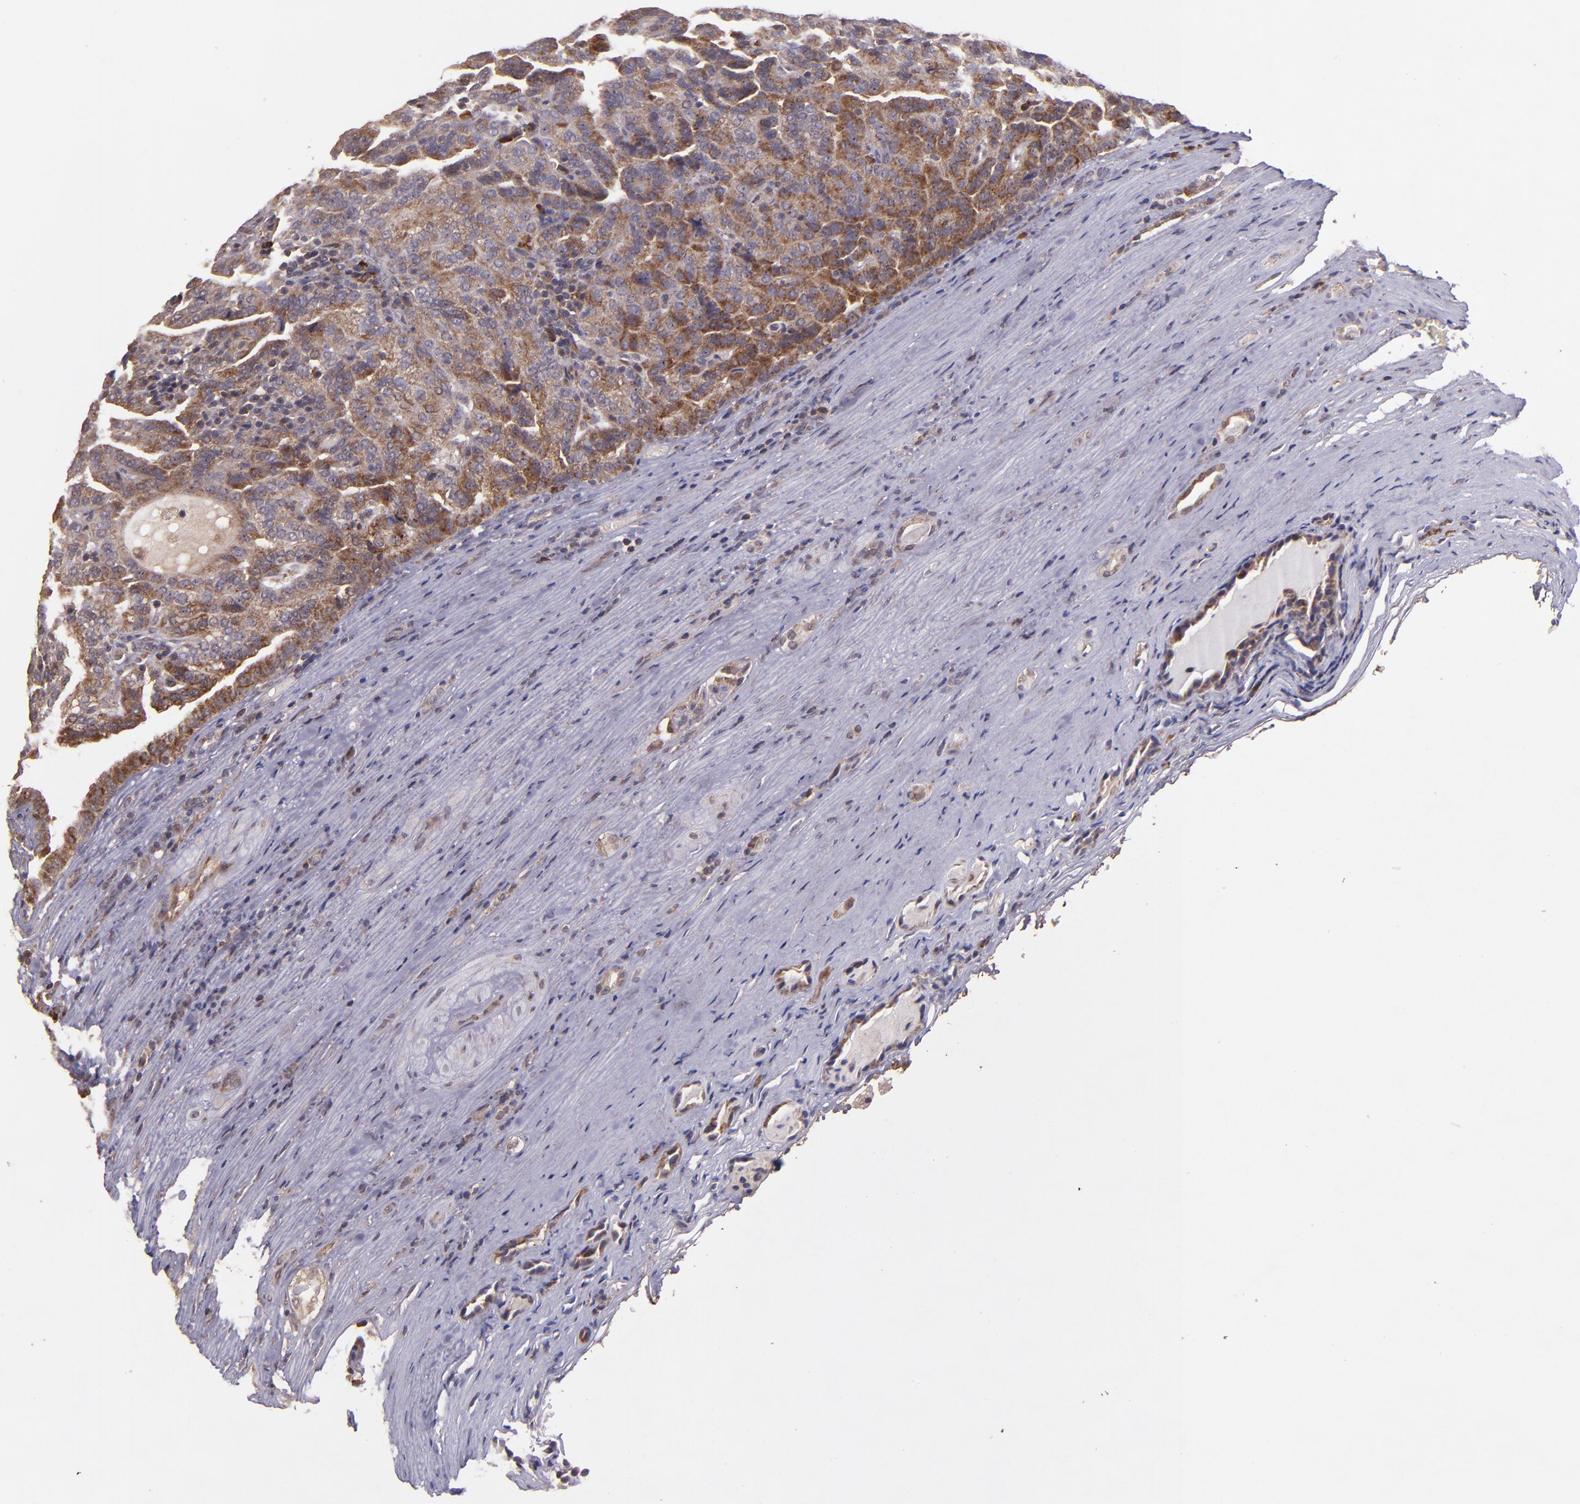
{"staining": {"intensity": "strong", "quantity": ">75%", "location": "cytoplasmic/membranous"}, "tissue": "renal cancer", "cell_type": "Tumor cells", "image_type": "cancer", "snomed": [{"axis": "morphology", "description": "Adenocarcinoma, NOS"}, {"axis": "topography", "description": "Kidney"}], "caption": "Brown immunohistochemical staining in renal cancer (adenocarcinoma) shows strong cytoplasmic/membranous expression in about >75% of tumor cells. The protein of interest is shown in brown color, while the nuclei are stained blue.", "gene": "USP51", "patient": {"sex": "male", "age": 61}}